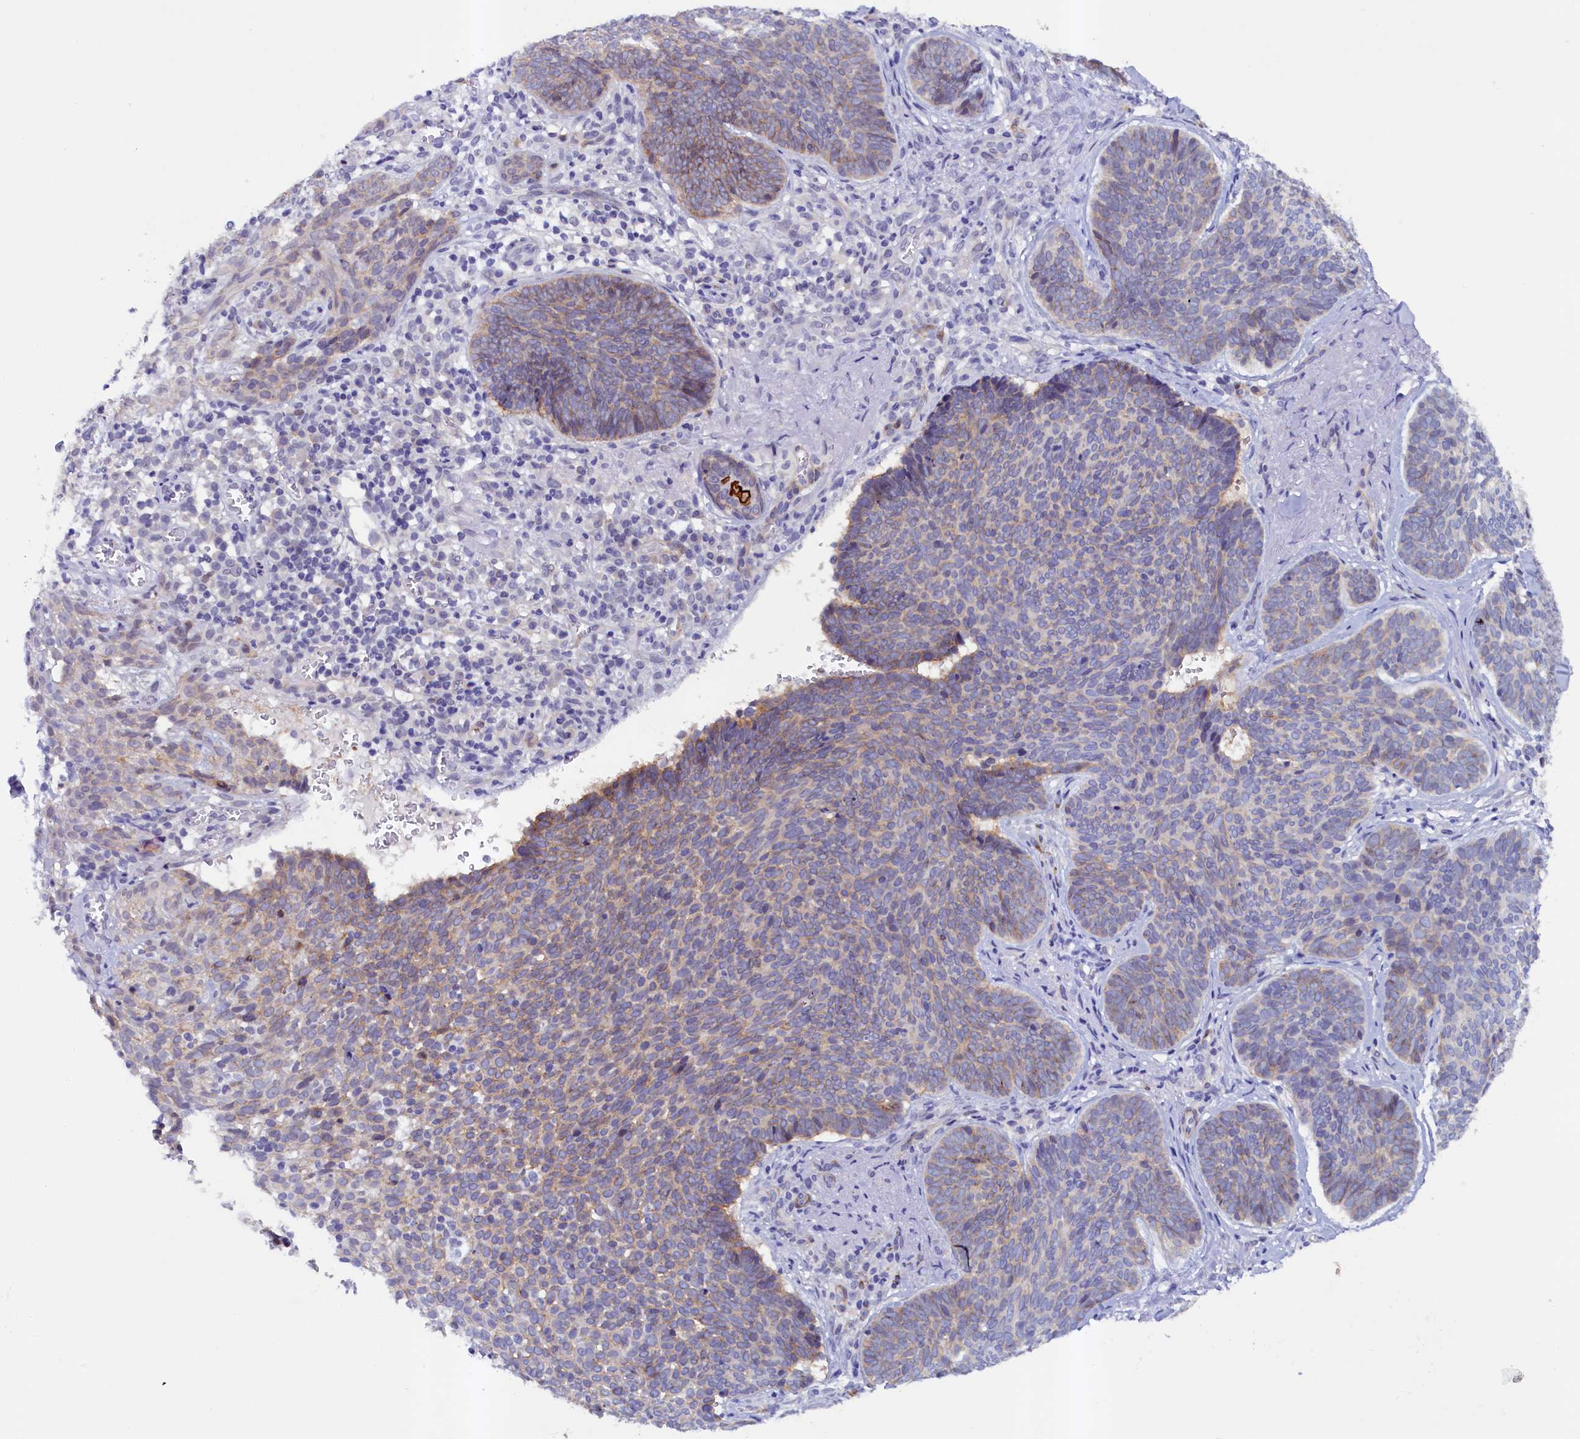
{"staining": {"intensity": "weak", "quantity": "25%-75%", "location": "cytoplasmic/membranous"}, "tissue": "skin cancer", "cell_type": "Tumor cells", "image_type": "cancer", "snomed": [{"axis": "morphology", "description": "Basal cell carcinoma"}, {"axis": "topography", "description": "Skin"}], "caption": "The image exhibits staining of skin cancer, revealing weak cytoplasmic/membranous protein expression (brown color) within tumor cells. Using DAB (3,3'-diaminobenzidine) (brown) and hematoxylin (blue) stains, captured at high magnification using brightfield microscopy.", "gene": "PACSIN3", "patient": {"sex": "female", "age": 74}}